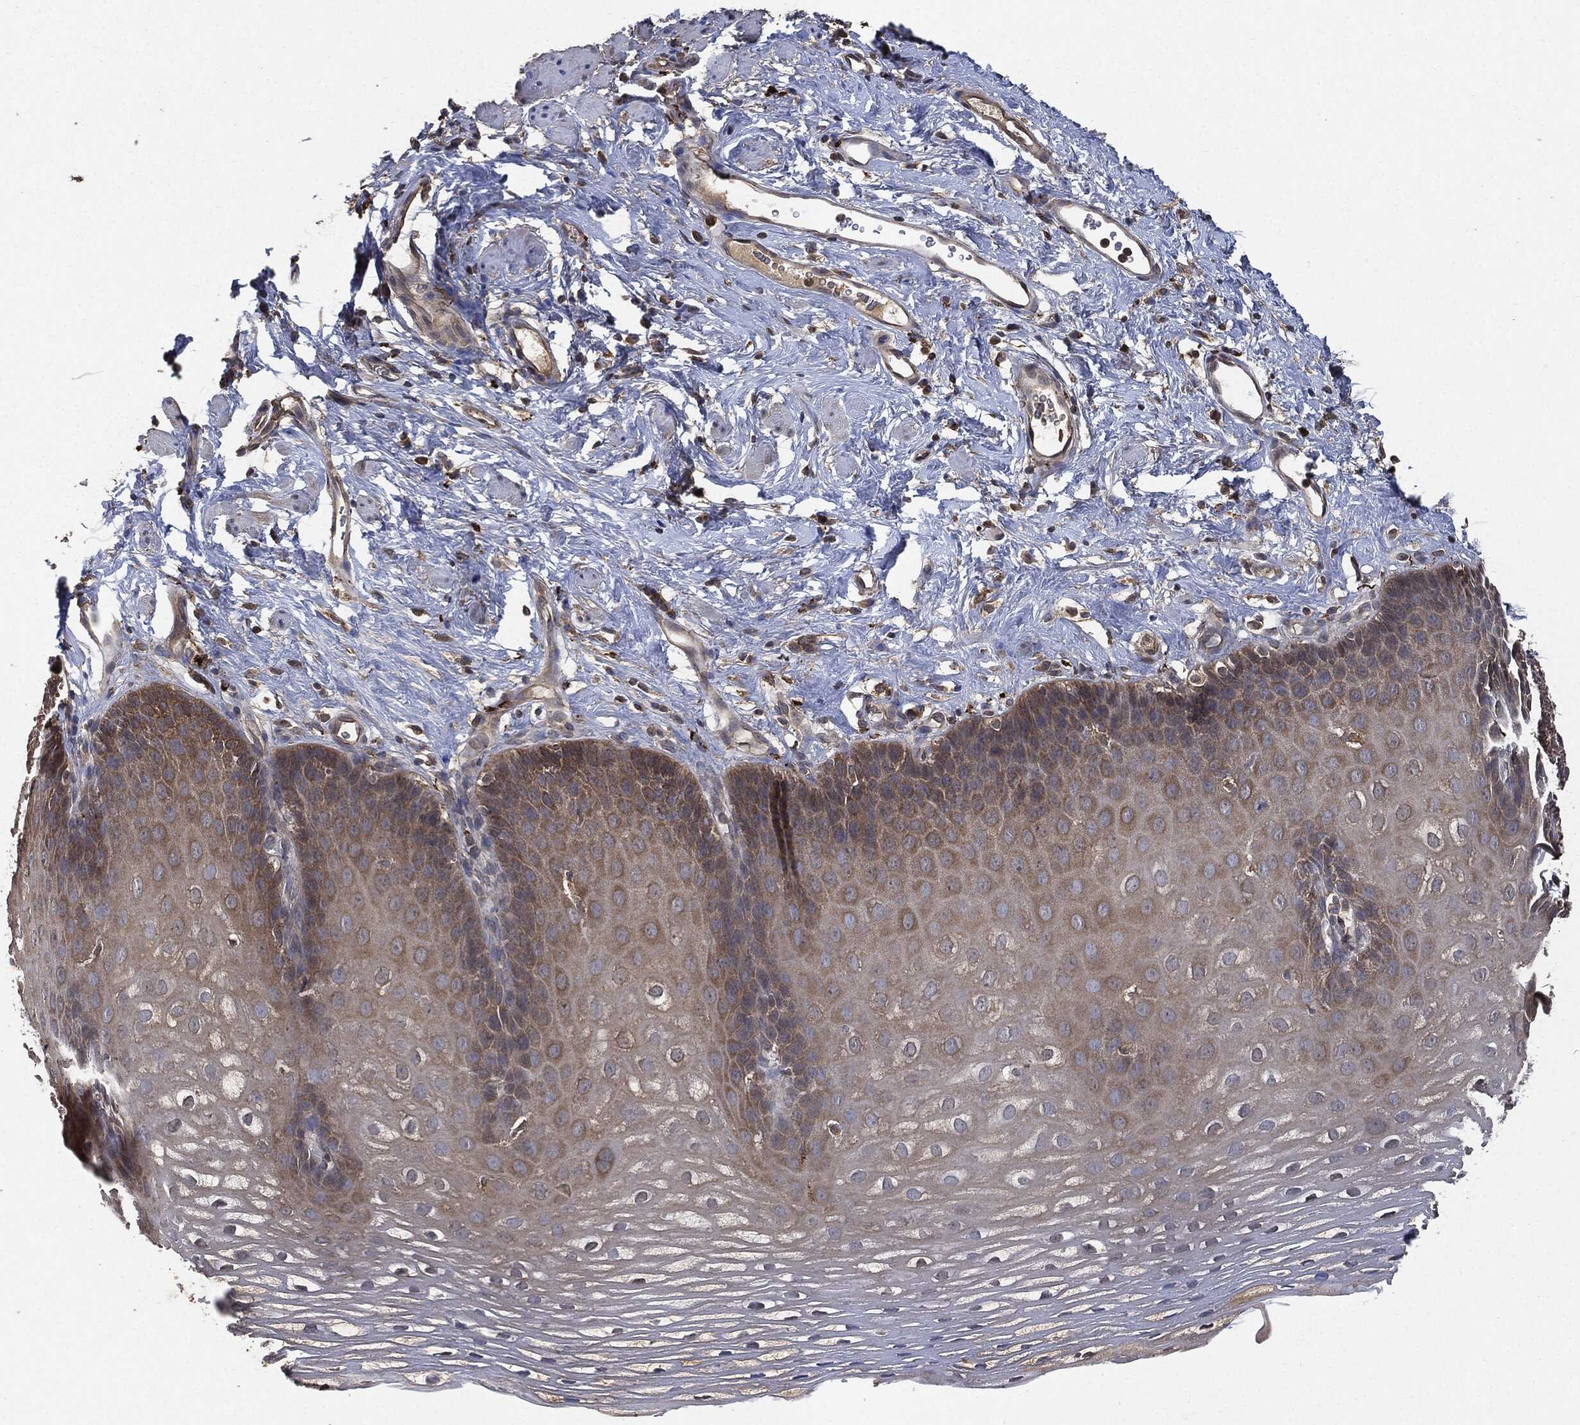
{"staining": {"intensity": "weak", "quantity": "25%-75%", "location": "cytoplasmic/membranous"}, "tissue": "esophagus", "cell_type": "Squamous epithelial cells", "image_type": "normal", "snomed": [{"axis": "morphology", "description": "Normal tissue, NOS"}, {"axis": "topography", "description": "Esophagus"}], "caption": "Human esophagus stained for a protein (brown) reveals weak cytoplasmic/membranous positive staining in about 25%-75% of squamous epithelial cells.", "gene": "BRAF", "patient": {"sex": "male", "age": 64}}